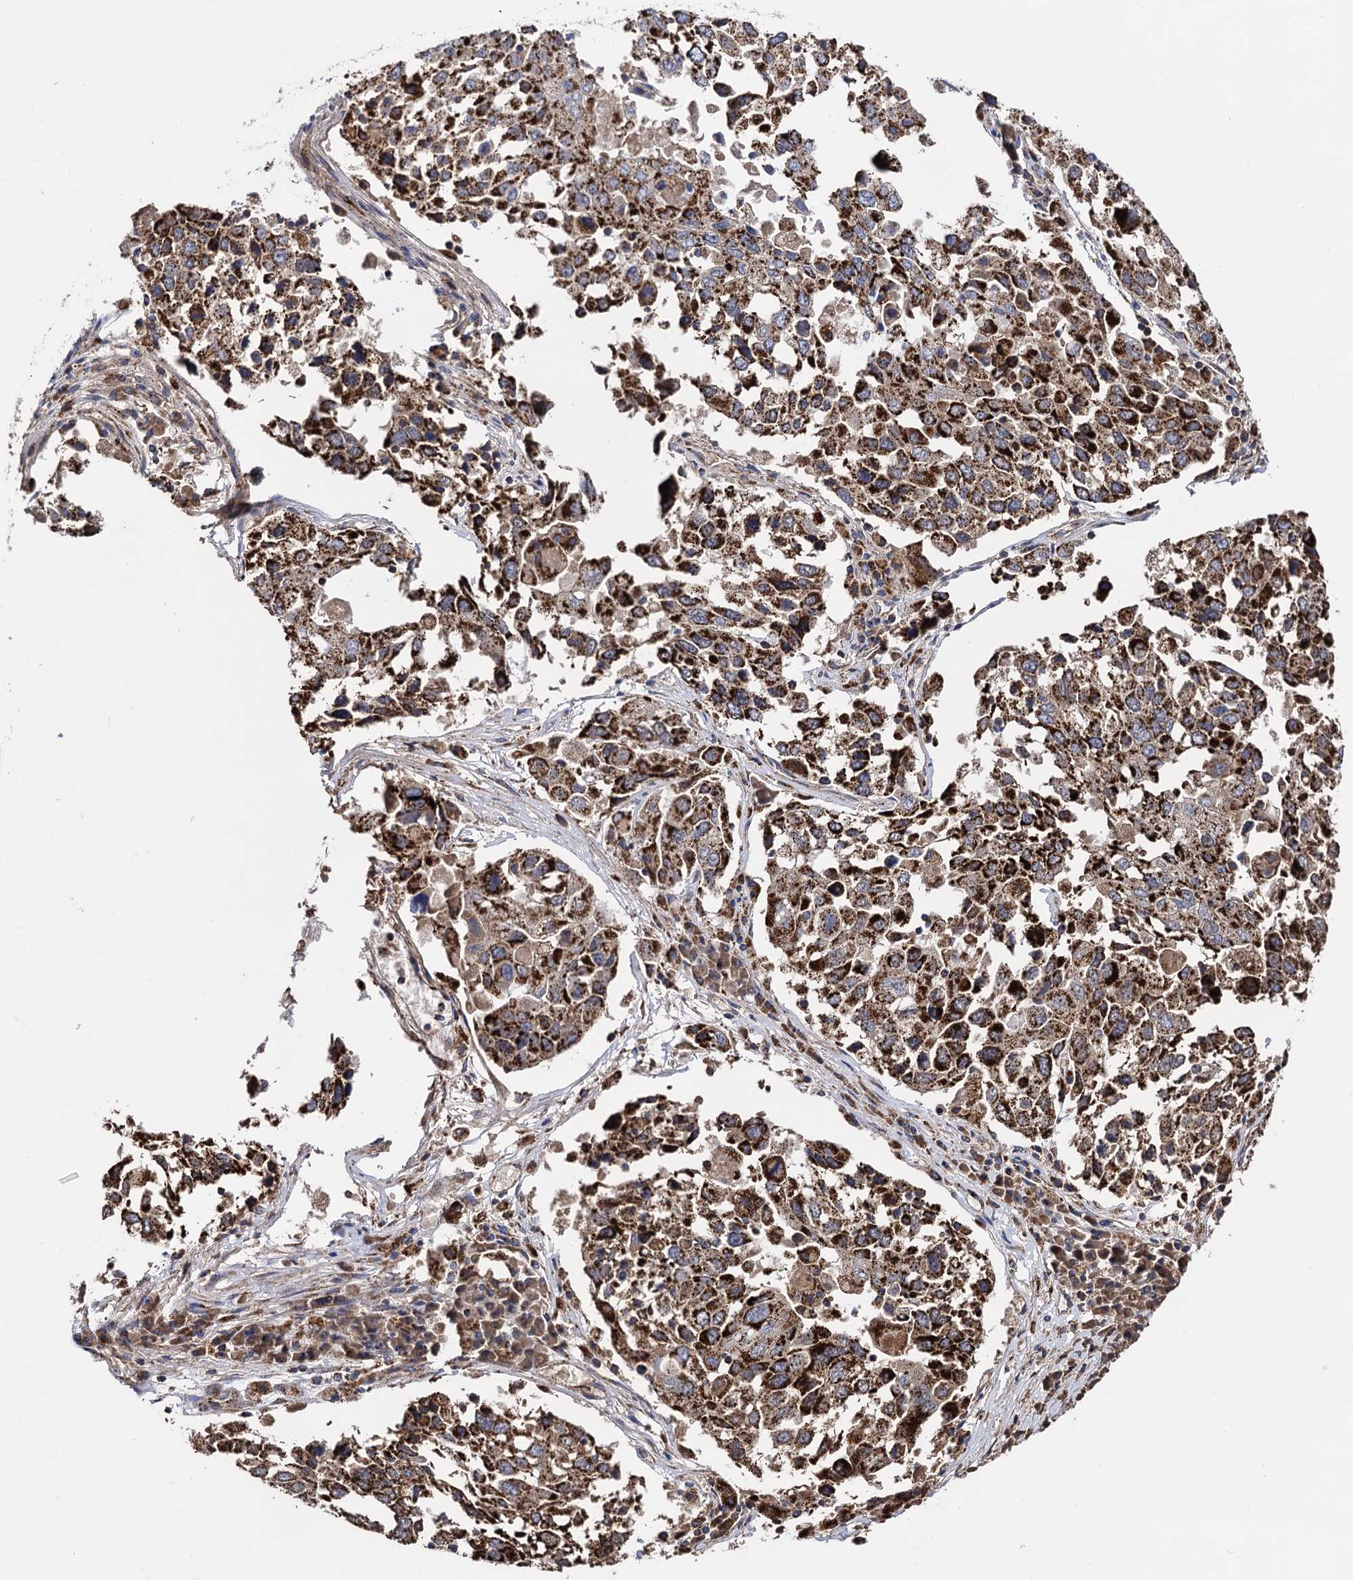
{"staining": {"intensity": "strong", "quantity": ">75%", "location": "cytoplasmic/membranous"}, "tissue": "lung cancer", "cell_type": "Tumor cells", "image_type": "cancer", "snomed": [{"axis": "morphology", "description": "Squamous cell carcinoma, NOS"}, {"axis": "topography", "description": "Lung"}], "caption": "Lung cancer (squamous cell carcinoma) stained for a protein (brown) reveals strong cytoplasmic/membranous positive positivity in approximately >75% of tumor cells.", "gene": "IQCH", "patient": {"sex": "male", "age": 65}}